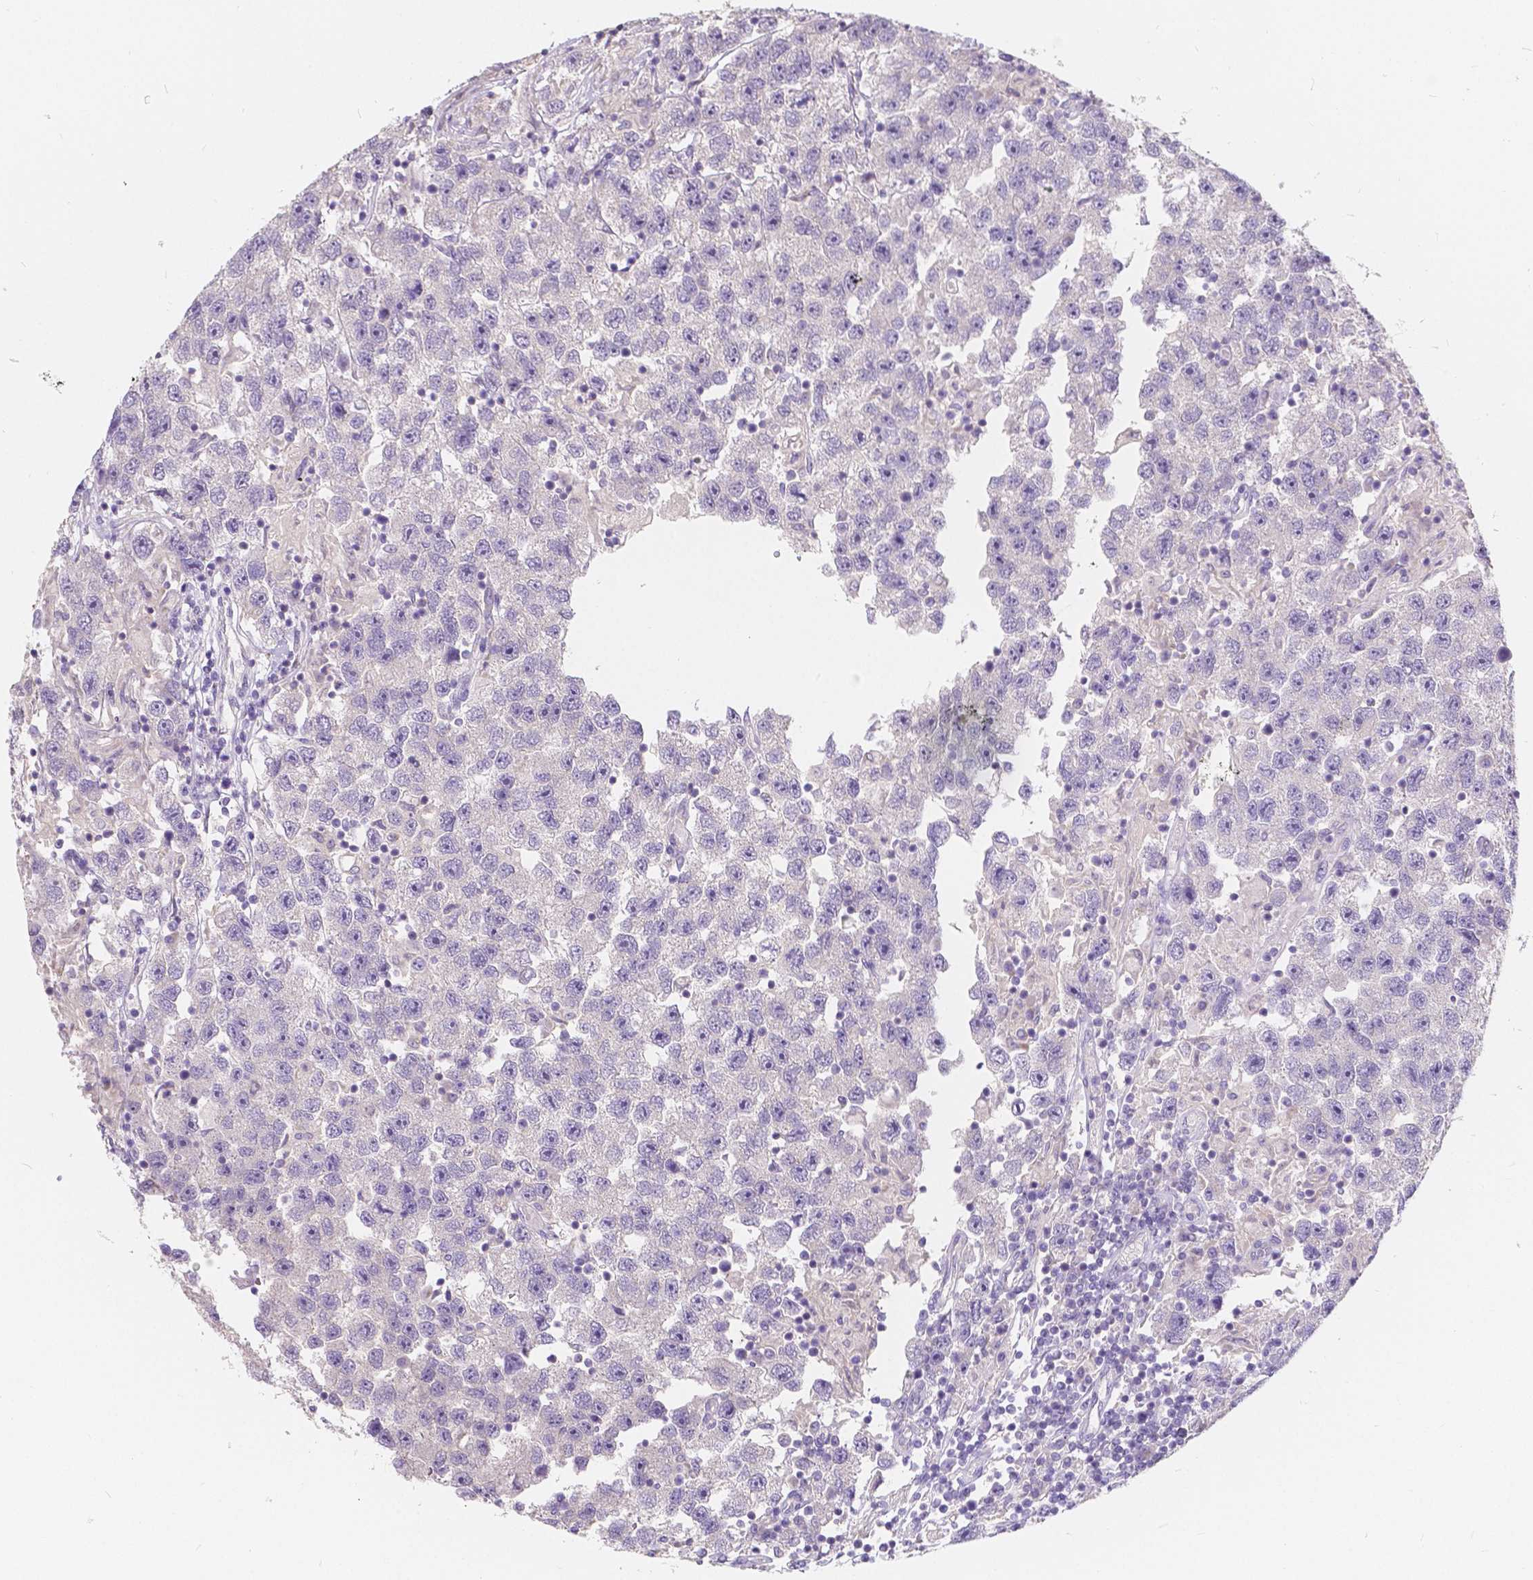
{"staining": {"intensity": "negative", "quantity": "none", "location": "none"}, "tissue": "testis cancer", "cell_type": "Tumor cells", "image_type": "cancer", "snomed": [{"axis": "morphology", "description": "Seminoma, NOS"}, {"axis": "topography", "description": "Testis"}], "caption": "DAB (3,3'-diaminobenzidine) immunohistochemical staining of seminoma (testis) demonstrates no significant expression in tumor cells.", "gene": "RNF186", "patient": {"sex": "male", "age": 26}}